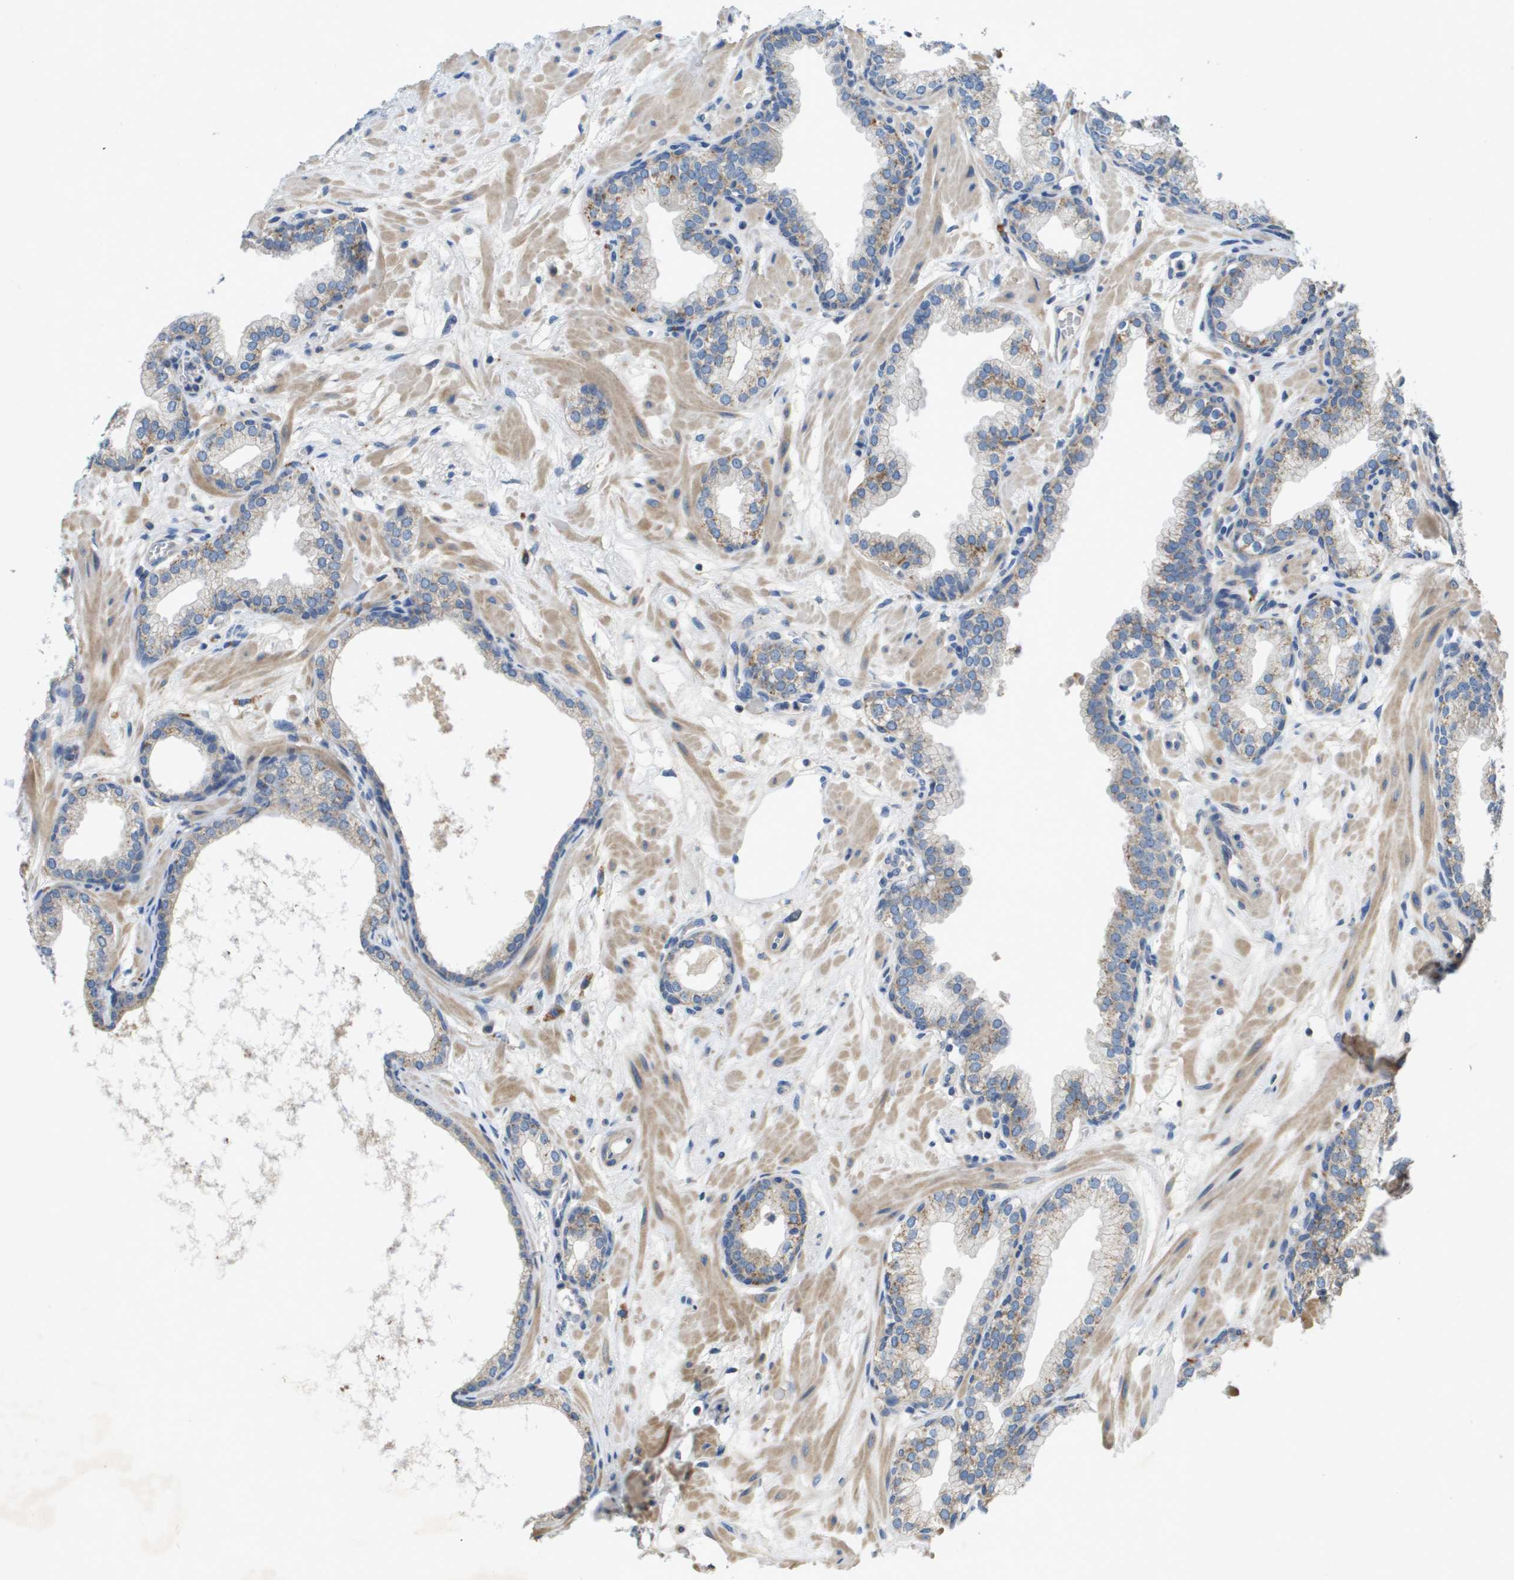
{"staining": {"intensity": "weak", "quantity": "25%-75%", "location": "cytoplasmic/membranous"}, "tissue": "prostate", "cell_type": "Glandular cells", "image_type": "normal", "snomed": [{"axis": "morphology", "description": "Normal tissue, NOS"}, {"axis": "morphology", "description": "Urothelial carcinoma, Low grade"}, {"axis": "topography", "description": "Urinary bladder"}, {"axis": "topography", "description": "Prostate"}], "caption": "This micrograph demonstrates benign prostate stained with IHC to label a protein in brown. The cytoplasmic/membranous of glandular cells show weak positivity for the protein. Nuclei are counter-stained blue.", "gene": "B3GNT5", "patient": {"sex": "male", "age": 60}}